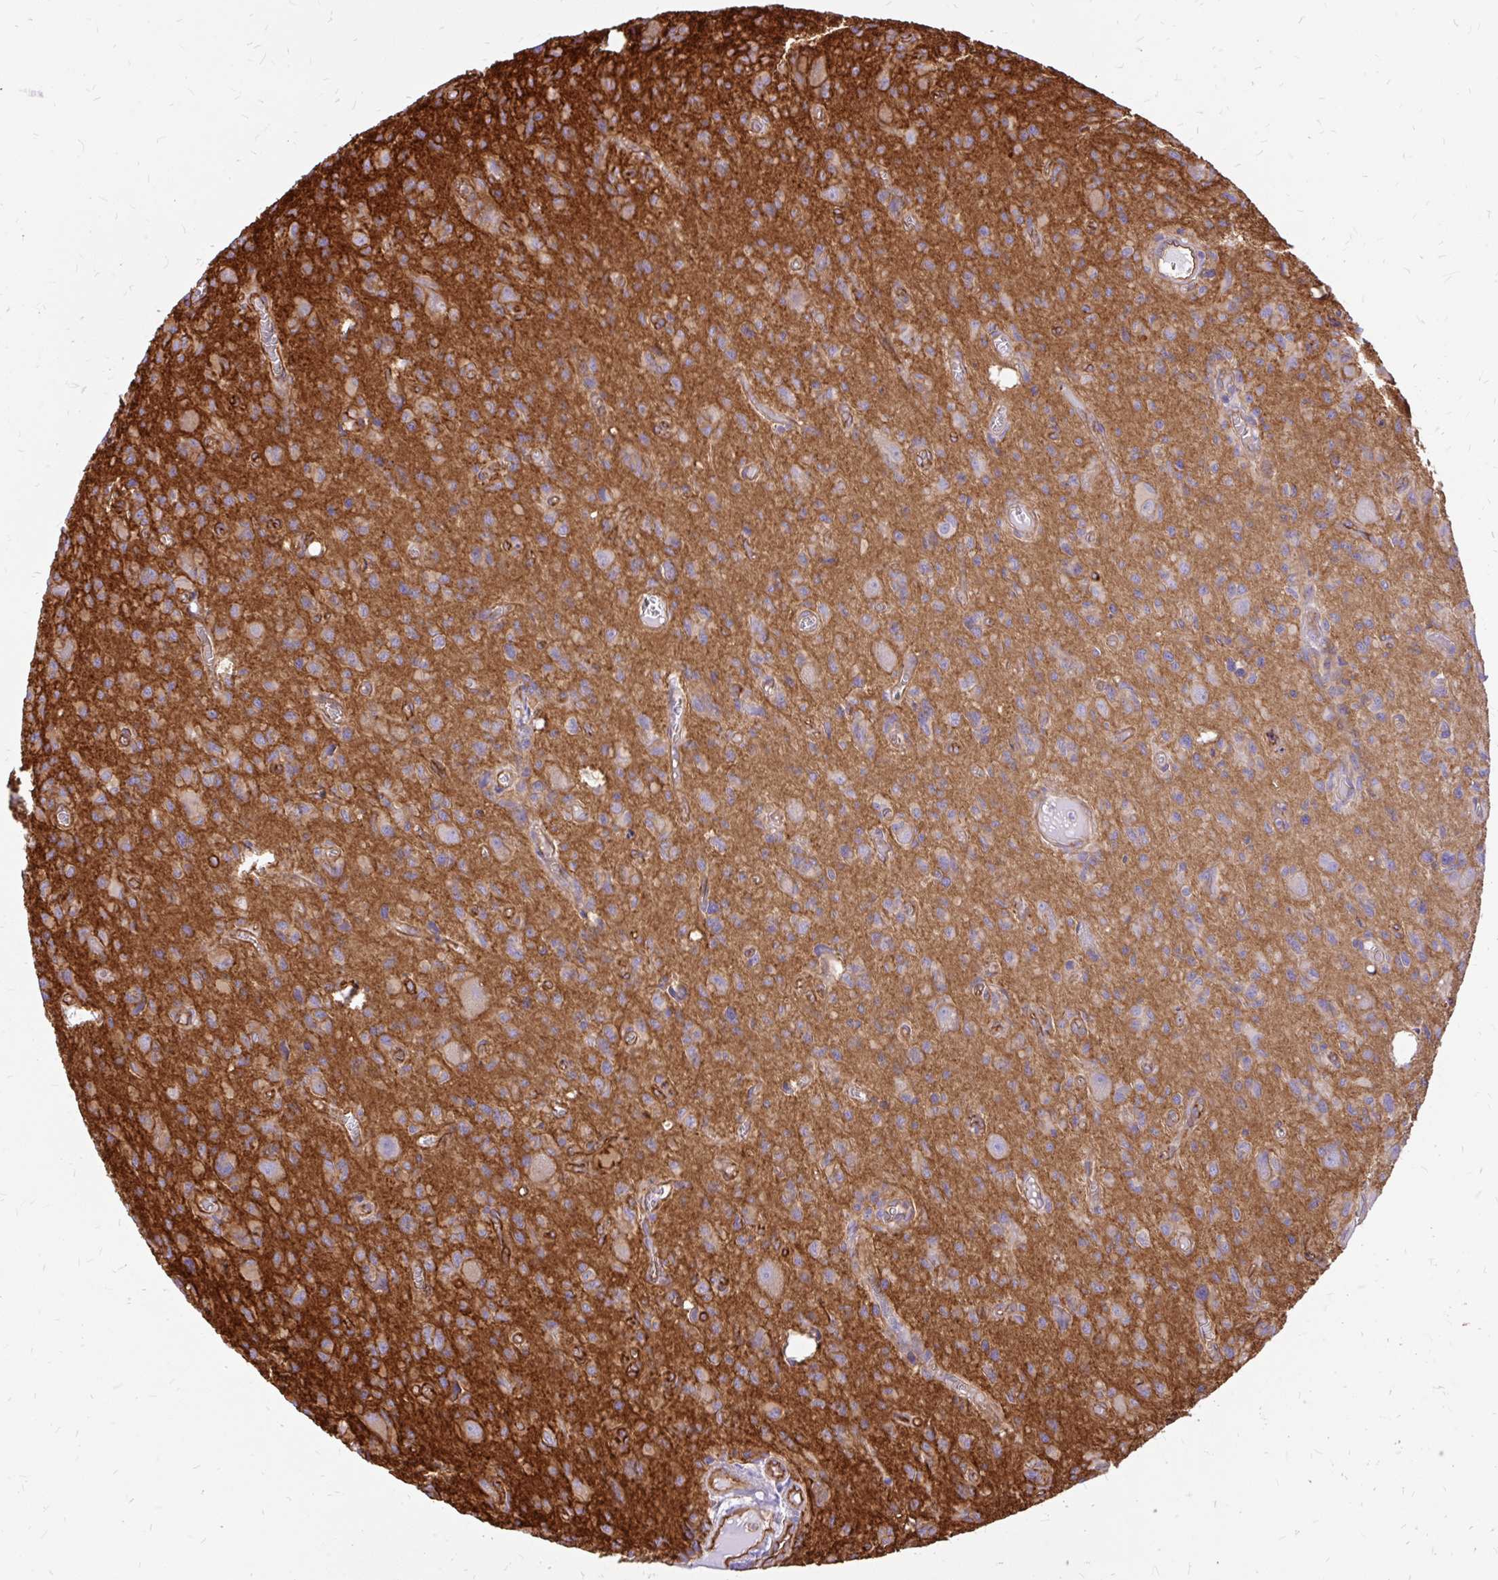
{"staining": {"intensity": "negative", "quantity": "none", "location": "none"}, "tissue": "glioma", "cell_type": "Tumor cells", "image_type": "cancer", "snomed": [{"axis": "morphology", "description": "Glioma, malignant, High grade"}, {"axis": "topography", "description": "Brain"}], "caption": "Protein analysis of glioma demonstrates no significant staining in tumor cells. (DAB immunohistochemistry (IHC) with hematoxylin counter stain).", "gene": "MAP1LC3B", "patient": {"sex": "male", "age": 76}}